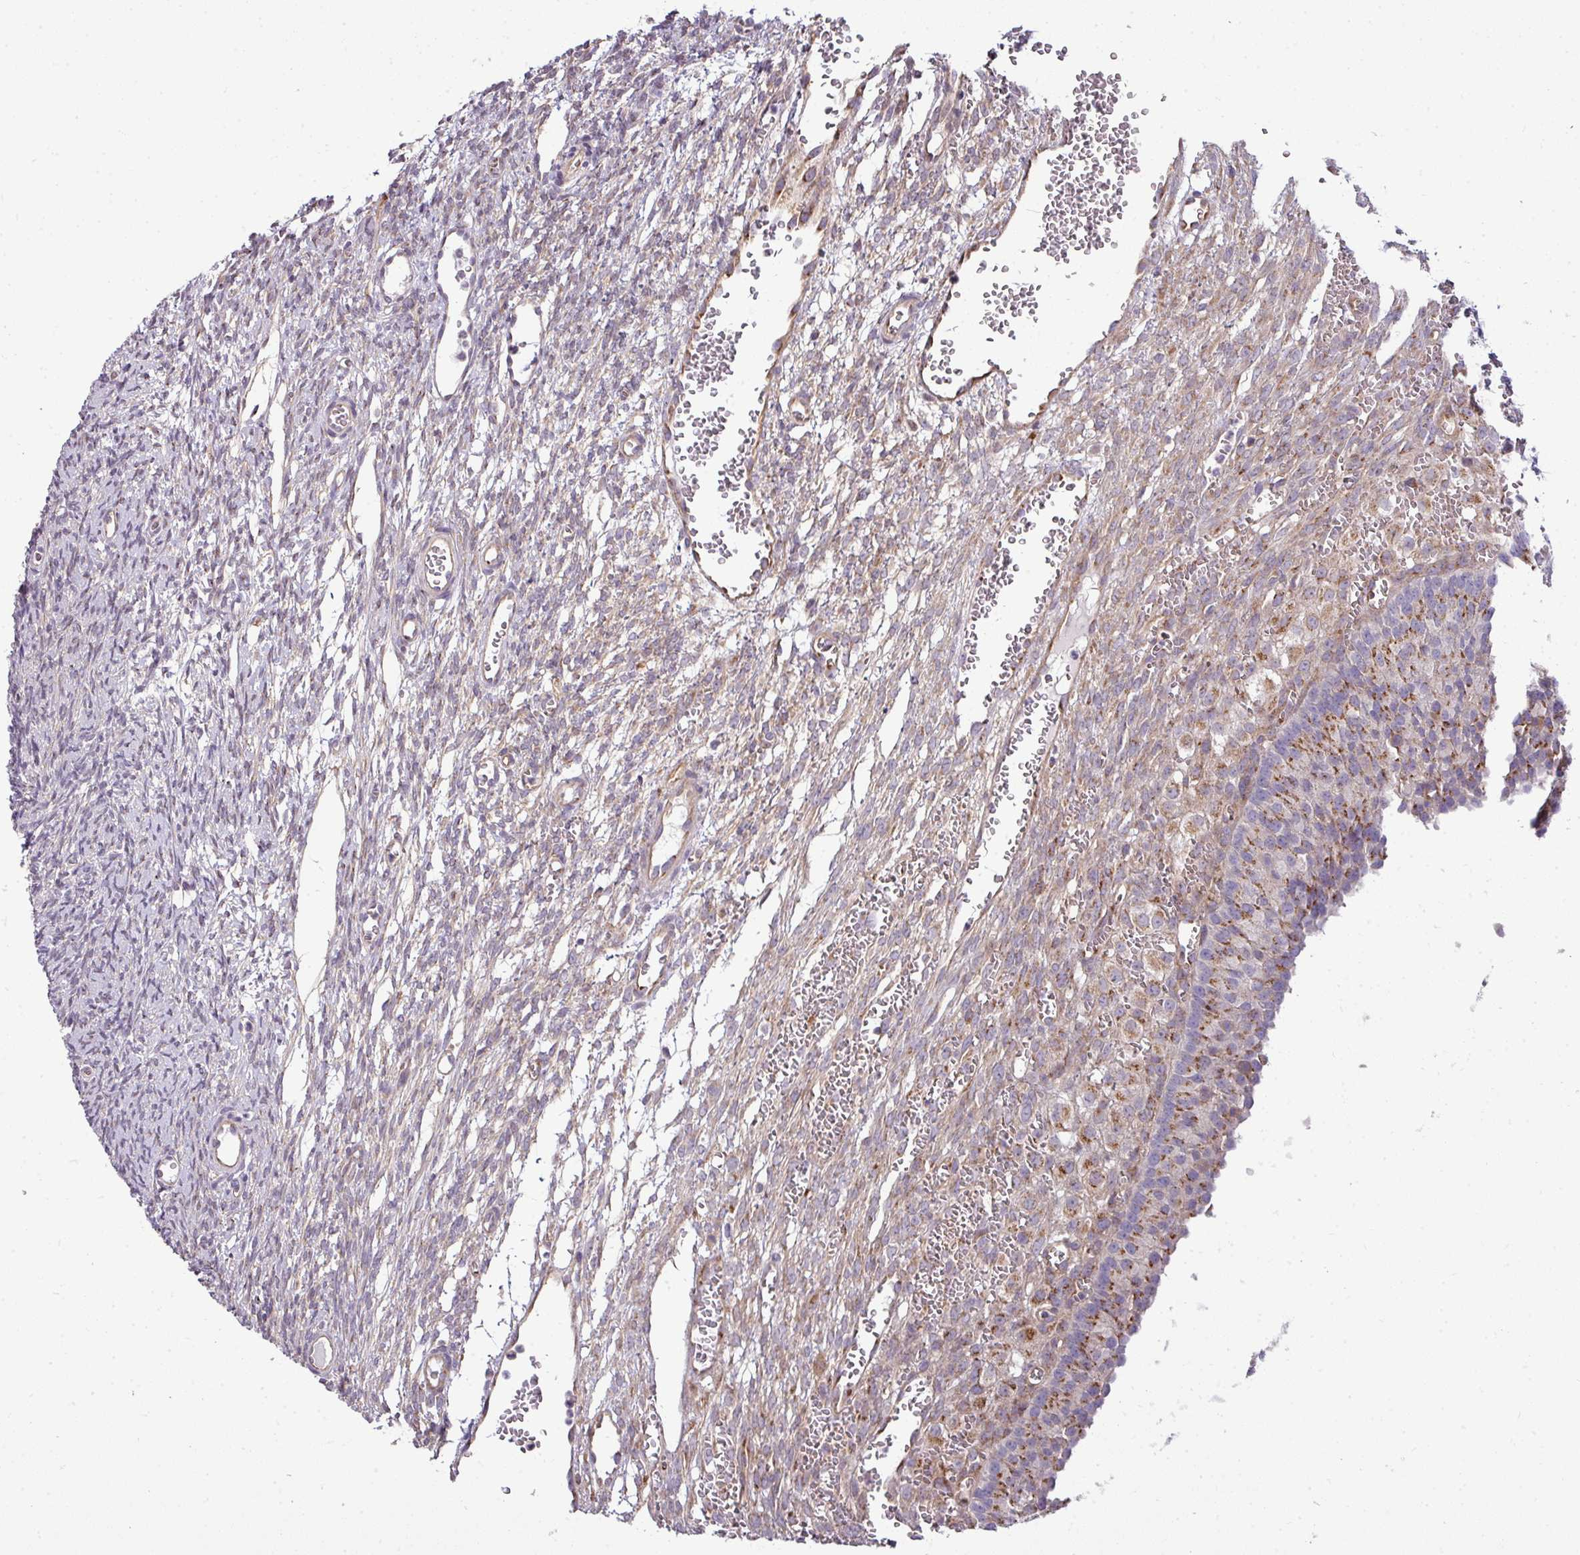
{"staining": {"intensity": "strong", "quantity": ">75%", "location": "cytoplasmic/membranous"}, "tissue": "ovary", "cell_type": "Follicle cells", "image_type": "normal", "snomed": [{"axis": "morphology", "description": "Normal tissue, NOS"}, {"axis": "topography", "description": "Ovary"}], "caption": "Ovary stained with immunohistochemistry (IHC) displays strong cytoplasmic/membranous staining in approximately >75% of follicle cells.", "gene": "TIMMDC1", "patient": {"sex": "female", "age": 39}}